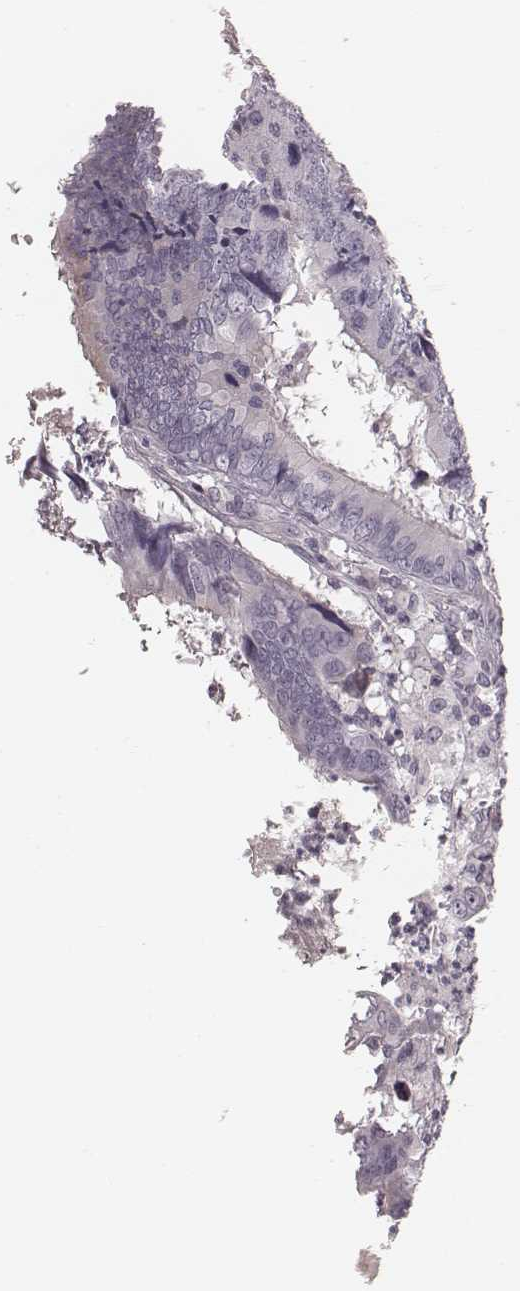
{"staining": {"intensity": "negative", "quantity": "none", "location": "none"}, "tissue": "colorectal cancer", "cell_type": "Tumor cells", "image_type": "cancer", "snomed": [{"axis": "morphology", "description": "Adenocarcinoma, NOS"}, {"axis": "topography", "description": "Colon"}], "caption": "Immunohistochemical staining of colorectal cancer (adenocarcinoma) displays no significant expression in tumor cells.", "gene": "S100Z", "patient": {"sex": "female", "age": 82}}